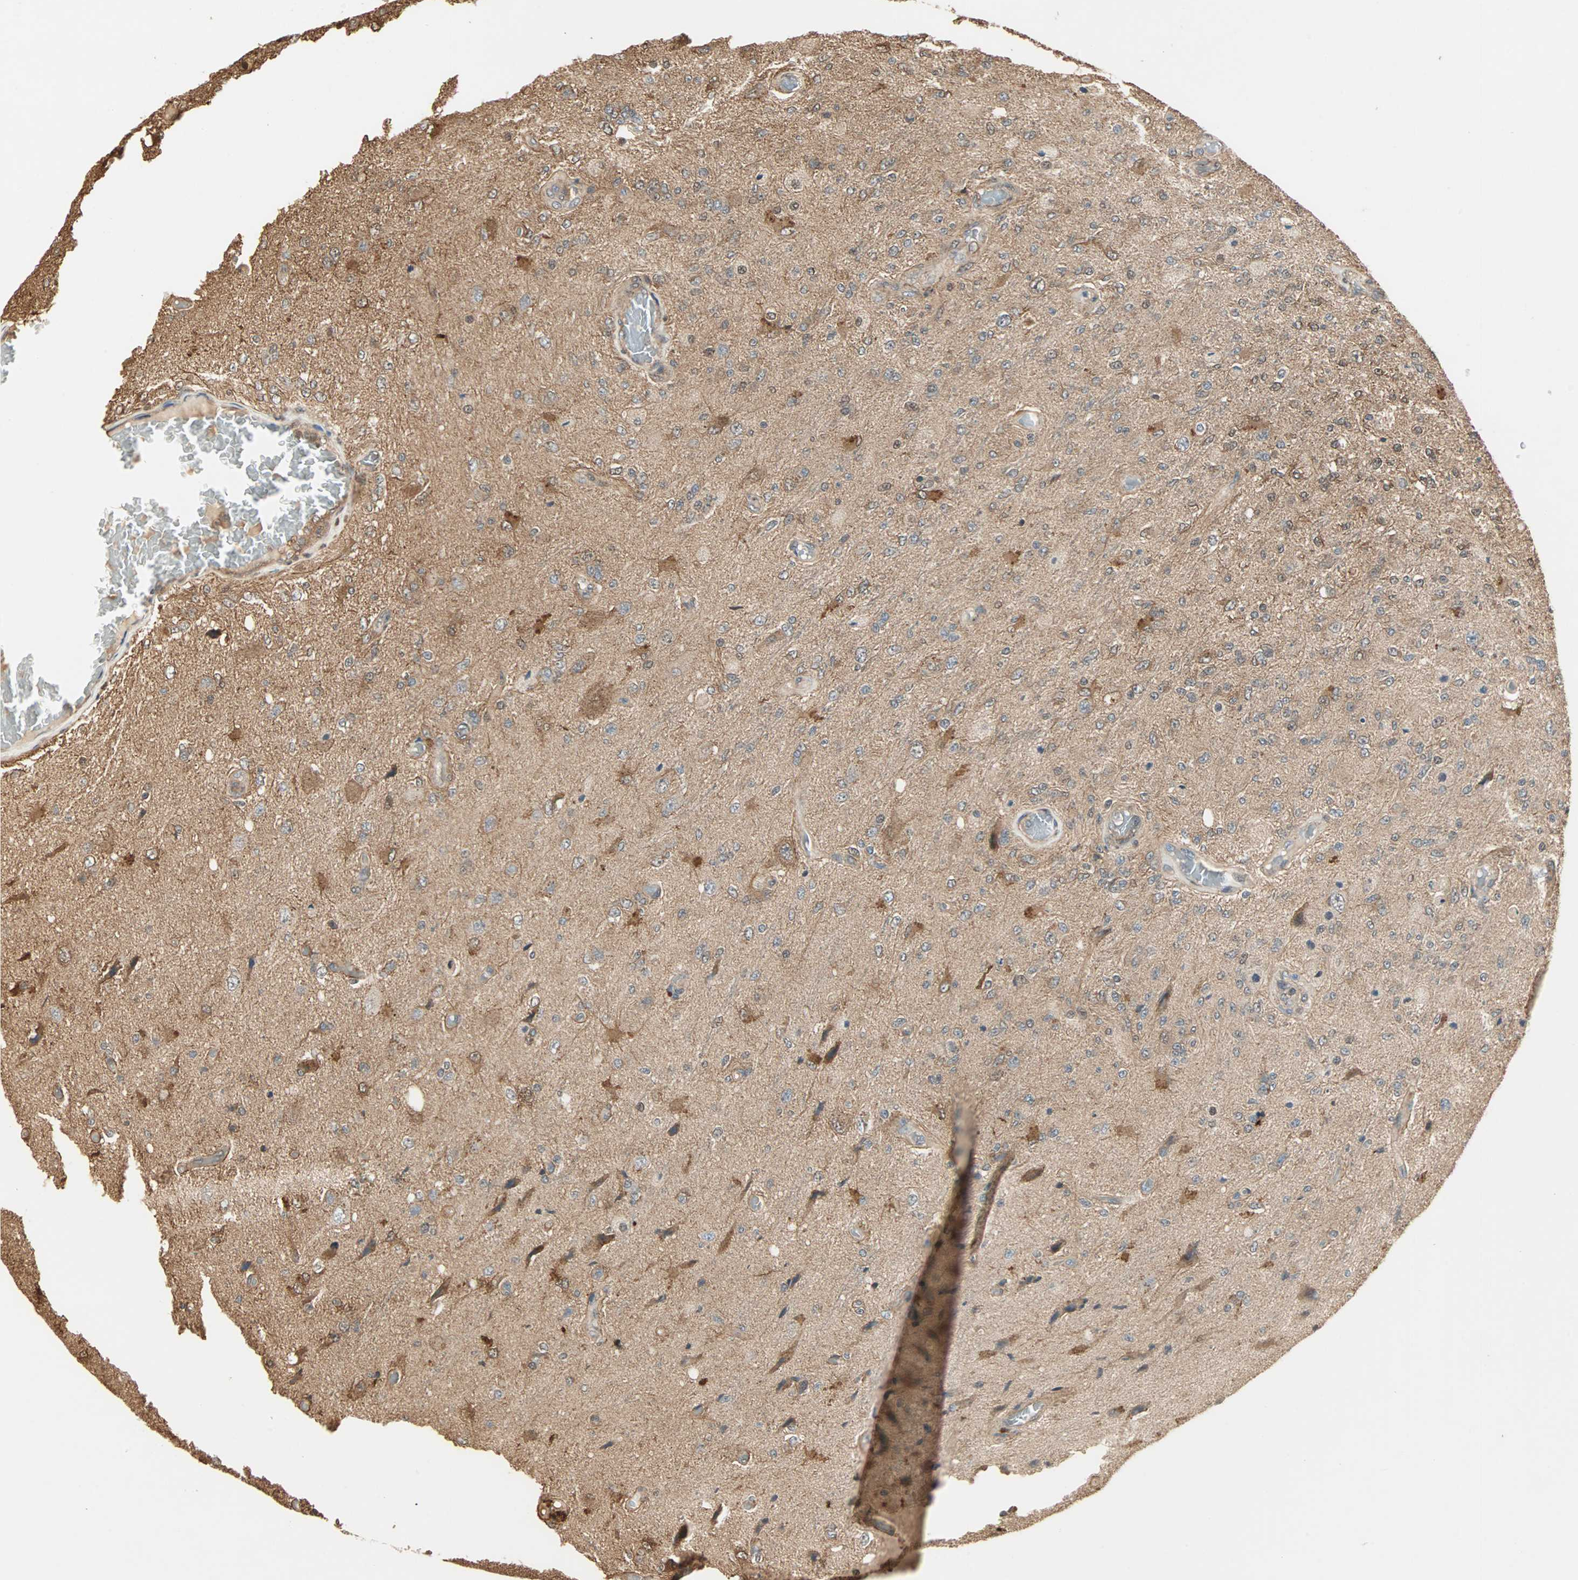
{"staining": {"intensity": "moderate", "quantity": ">75%", "location": "cytoplasmic/membranous,nuclear"}, "tissue": "glioma", "cell_type": "Tumor cells", "image_type": "cancer", "snomed": [{"axis": "morphology", "description": "Normal tissue, NOS"}, {"axis": "morphology", "description": "Glioma, malignant, High grade"}, {"axis": "topography", "description": "Cerebral cortex"}], "caption": "IHC staining of glioma, which exhibits medium levels of moderate cytoplasmic/membranous and nuclear staining in approximately >75% of tumor cells indicating moderate cytoplasmic/membranous and nuclear protein positivity. The staining was performed using DAB (3,3'-diaminobenzidine) (brown) for protein detection and nuclei were counterstained in hematoxylin (blue).", "gene": "DRG2", "patient": {"sex": "male", "age": 77}}